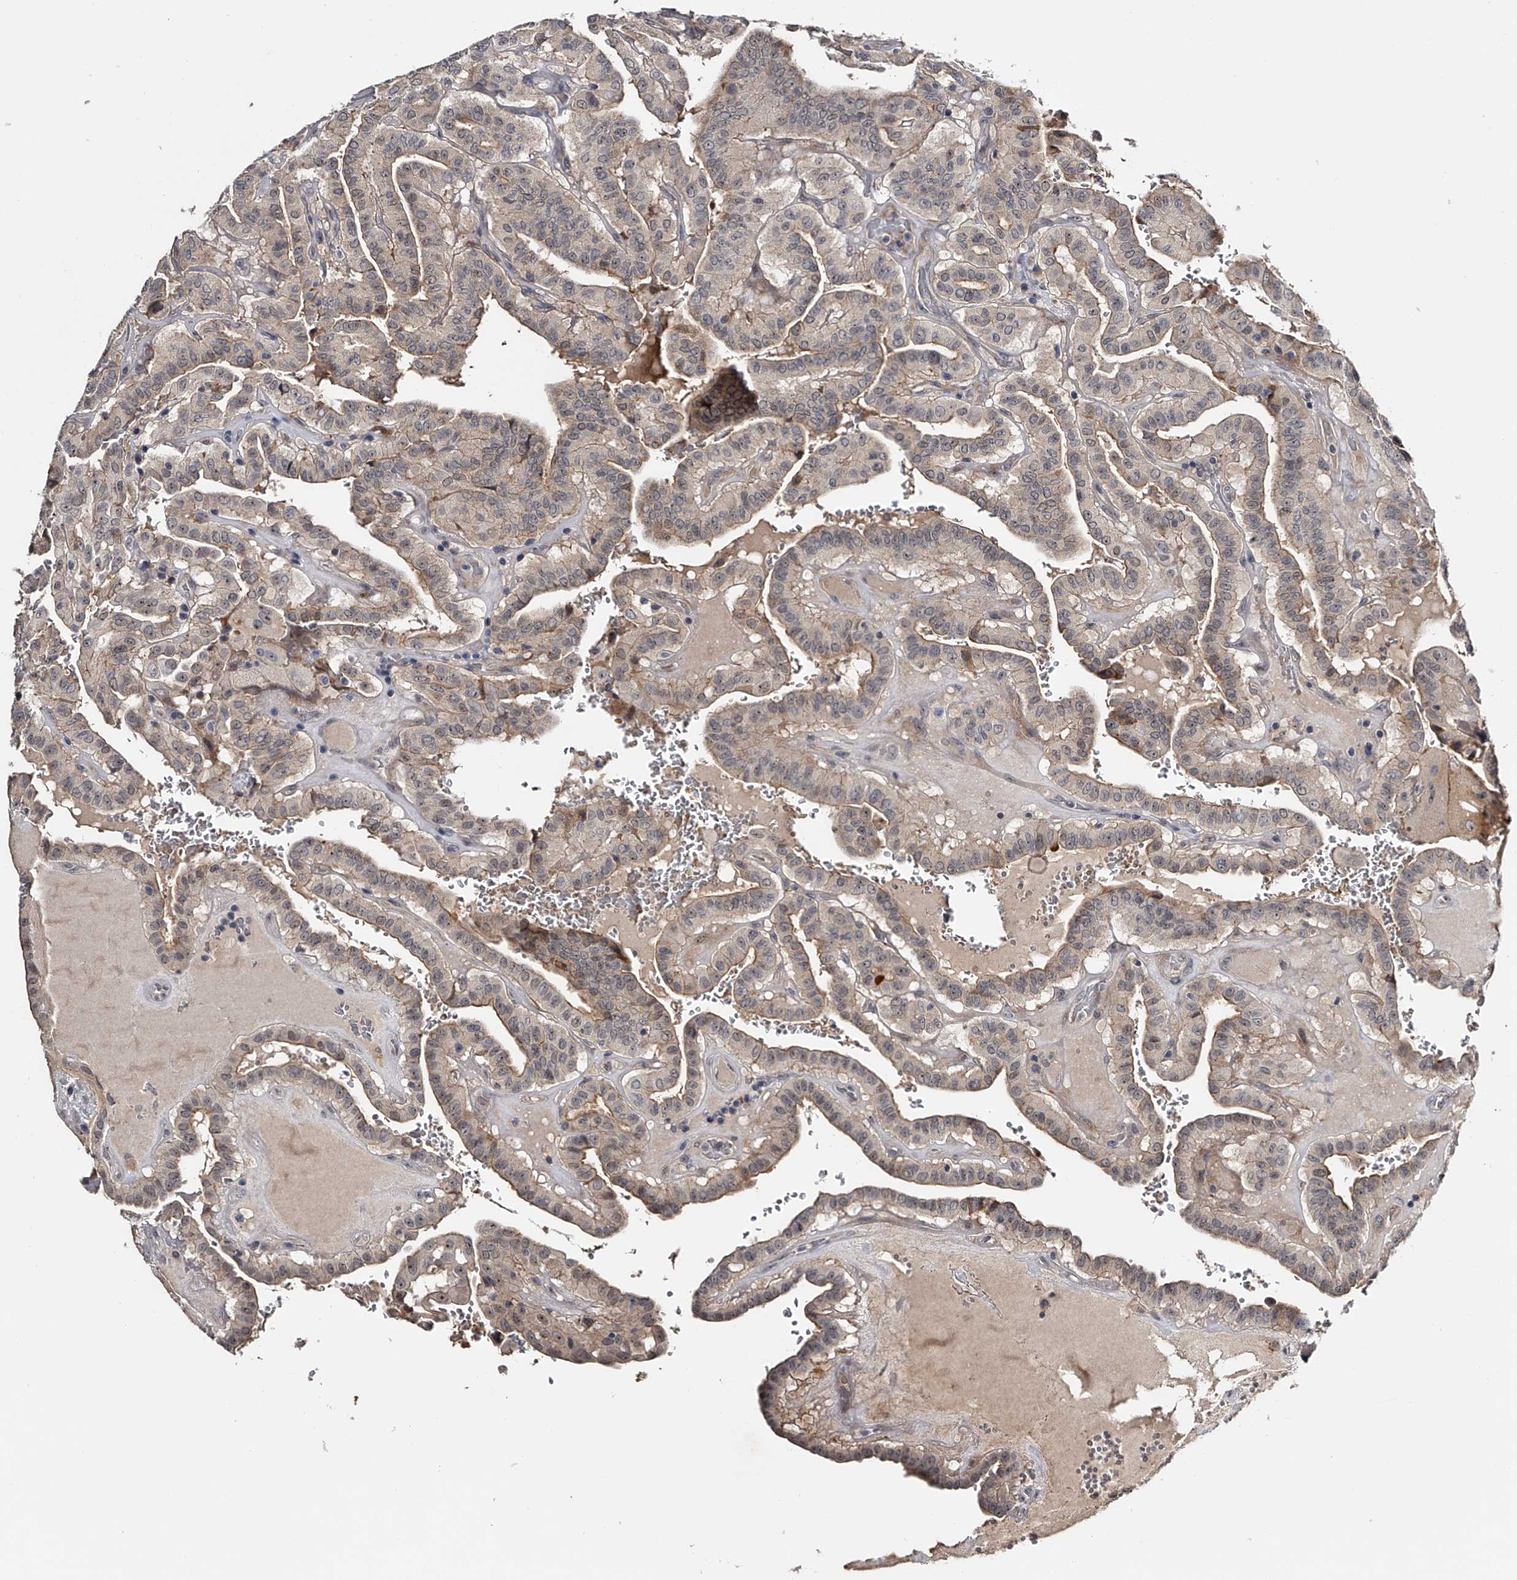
{"staining": {"intensity": "weak", "quantity": "25%-75%", "location": "cytoplasmic/membranous,nuclear"}, "tissue": "thyroid cancer", "cell_type": "Tumor cells", "image_type": "cancer", "snomed": [{"axis": "morphology", "description": "Papillary adenocarcinoma, NOS"}, {"axis": "topography", "description": "Thyroid gland"}], "caption": "Immunohistochemical staining of human thyroid cancer reveals low levels of weak cytoplasmic/membranous and nuclear staining in approximately 25%-75% of tumor cells.", "gene": "MDN1", "patient": {"sex": "male", "age": 77}}